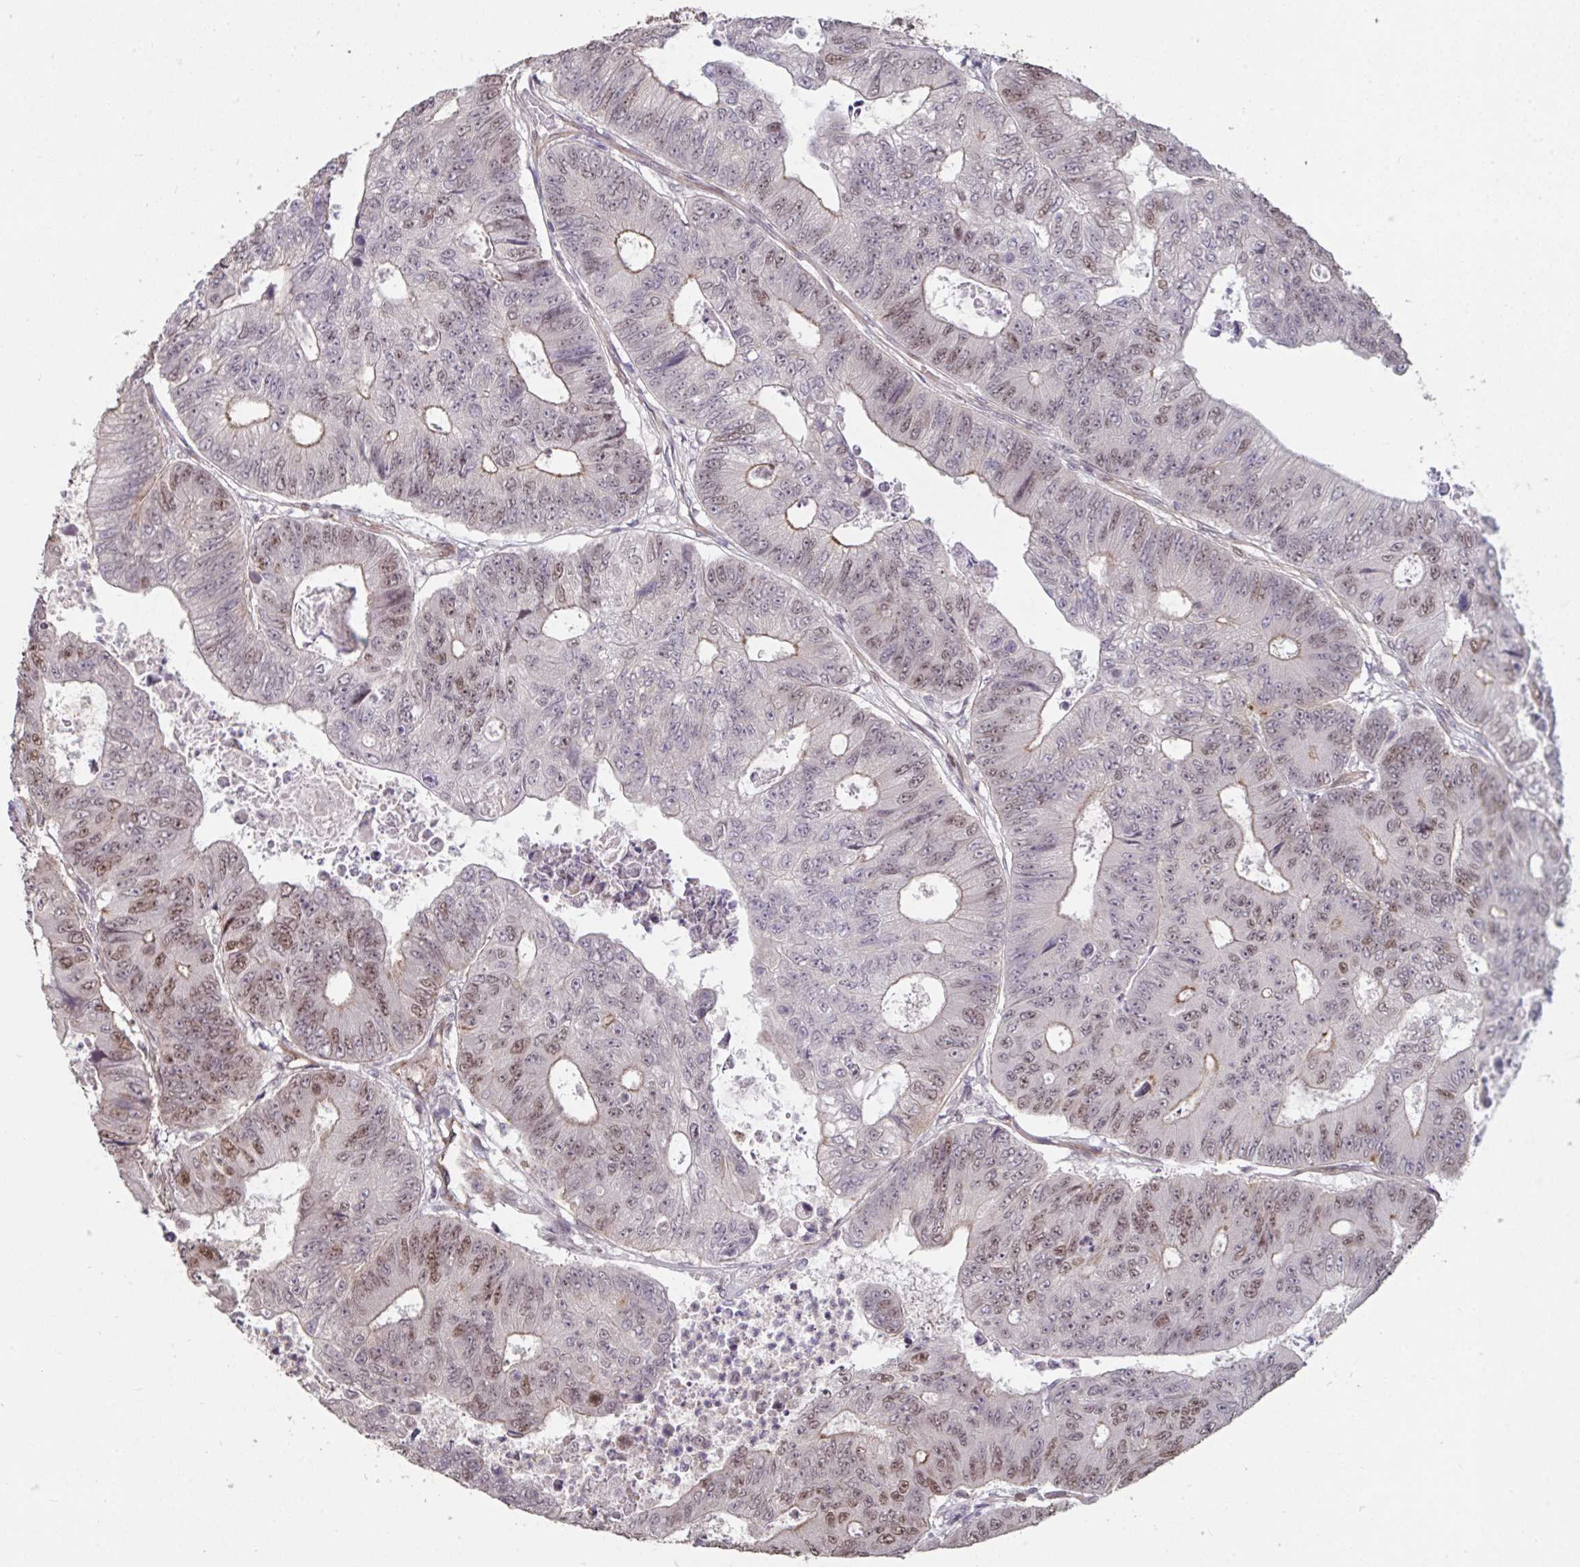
{"staining": {"intensity": "moderate", "quantity": "25%-75%", "location": "nuclear"}, "tissue": "colorectal cancer", "cell_type": "Tumor cells", "image_type": "cancer", "snomed": [{"axis": "morphology", "description": "Adenocarcinoma, NOS"}, {"axis": "topography", "description": "Colon"}], "caption": "About 25%-75% of tumor cells in human colorectal cancer (adenocarcinoma) reveal moderate nuclear protein expression as visualized by brown immunohistochemical staining.", "gene": "IPO5", "patient": {"sex": "female", "age": 48}}